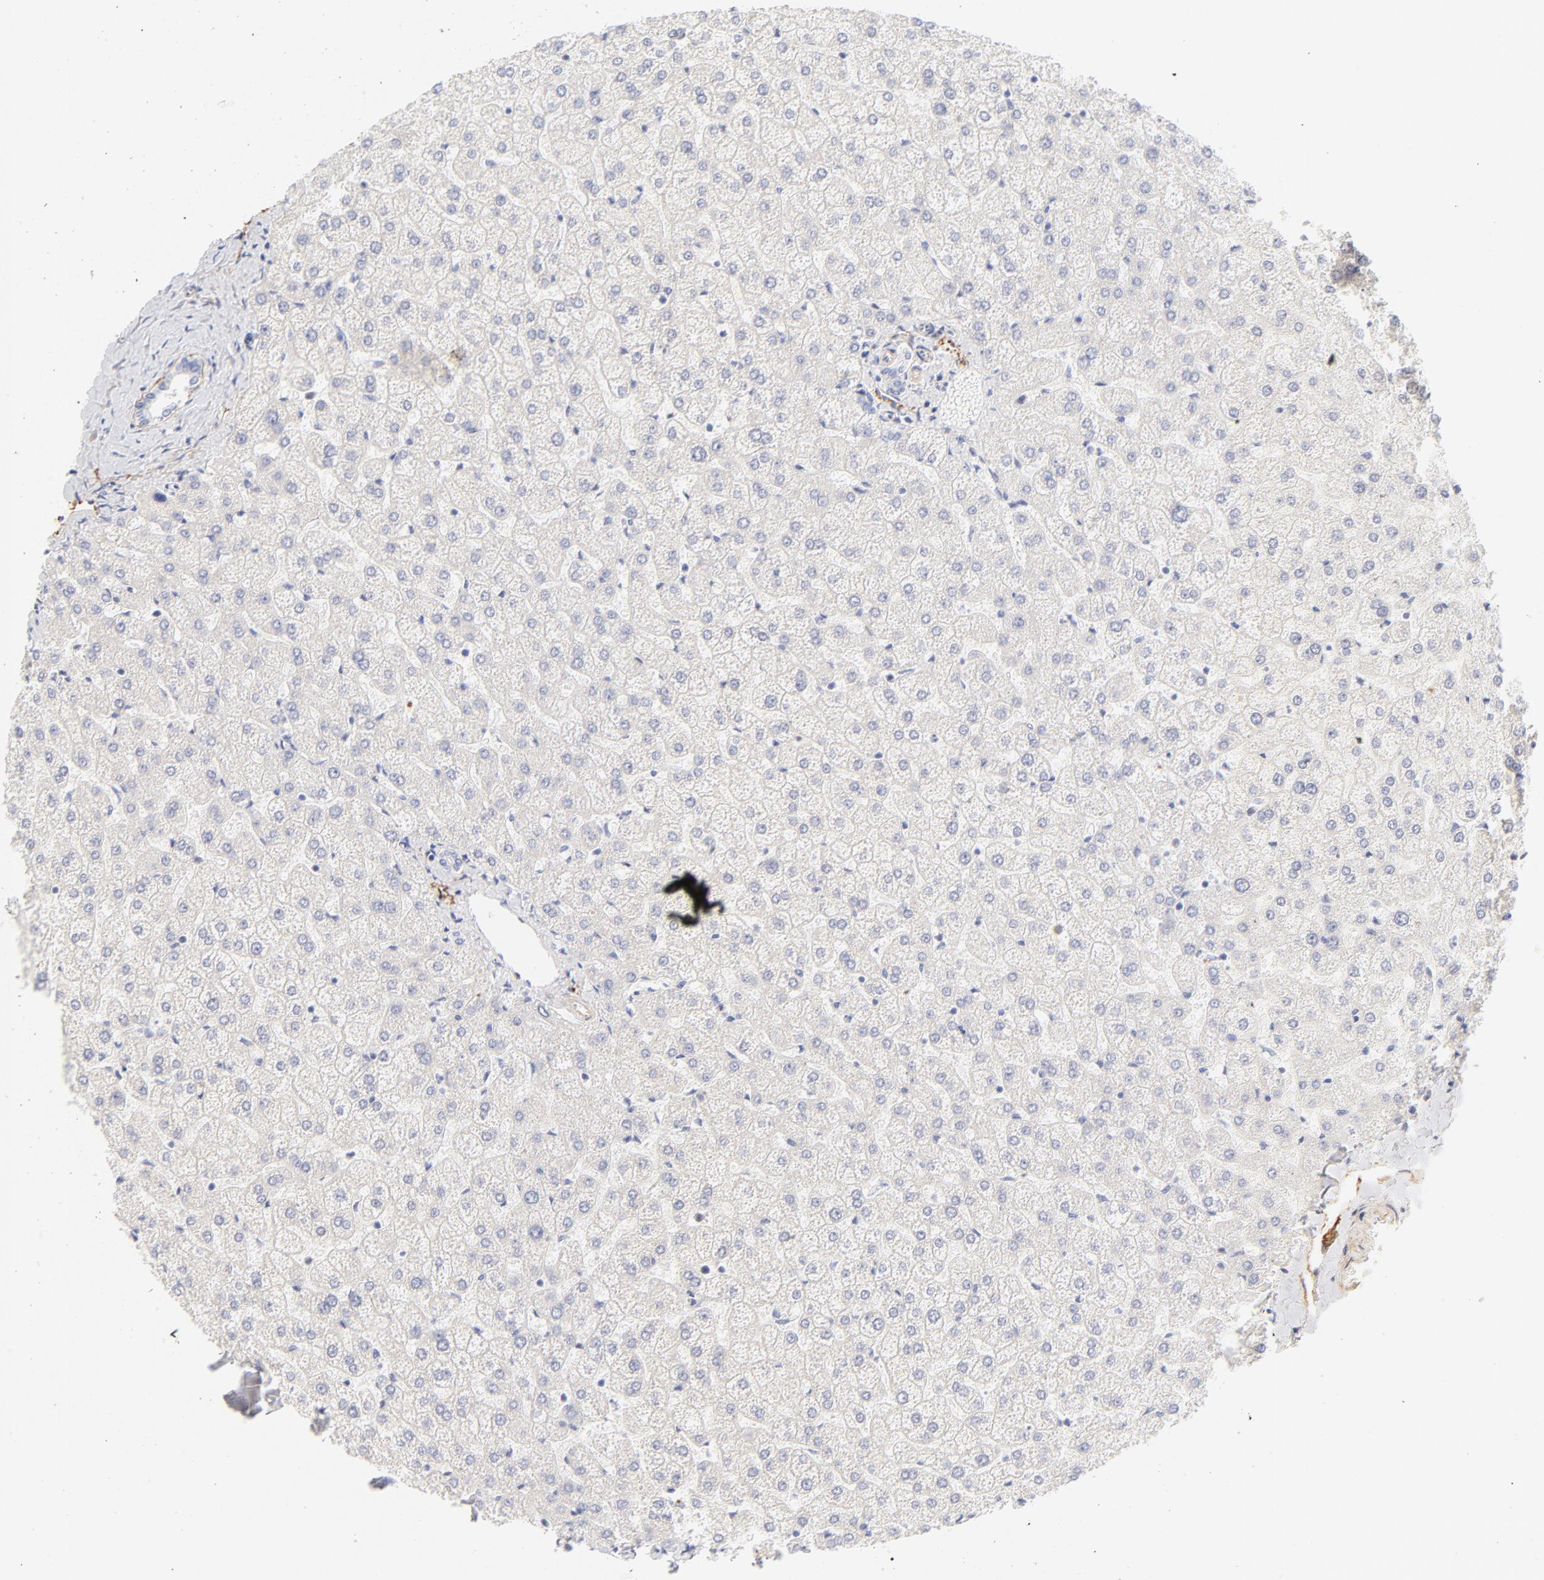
{"staining": {"intensity": "negative", "quantity": "none", "location": "none"}, "tissue": "liver", "cell_type": "Cholangiocytes", "image_type": "normal", "snomed": [{"axis": "morphology", "description": "Normal tissue, NOS"}, {"axis": "topography", "description": "Liver"}], "caption": "This is an IHC micrograph of normal human liver. There is no positivity in cholangiocytes.", "gene": "NPNT", "patient": {"sex": "female", "age": 32}}